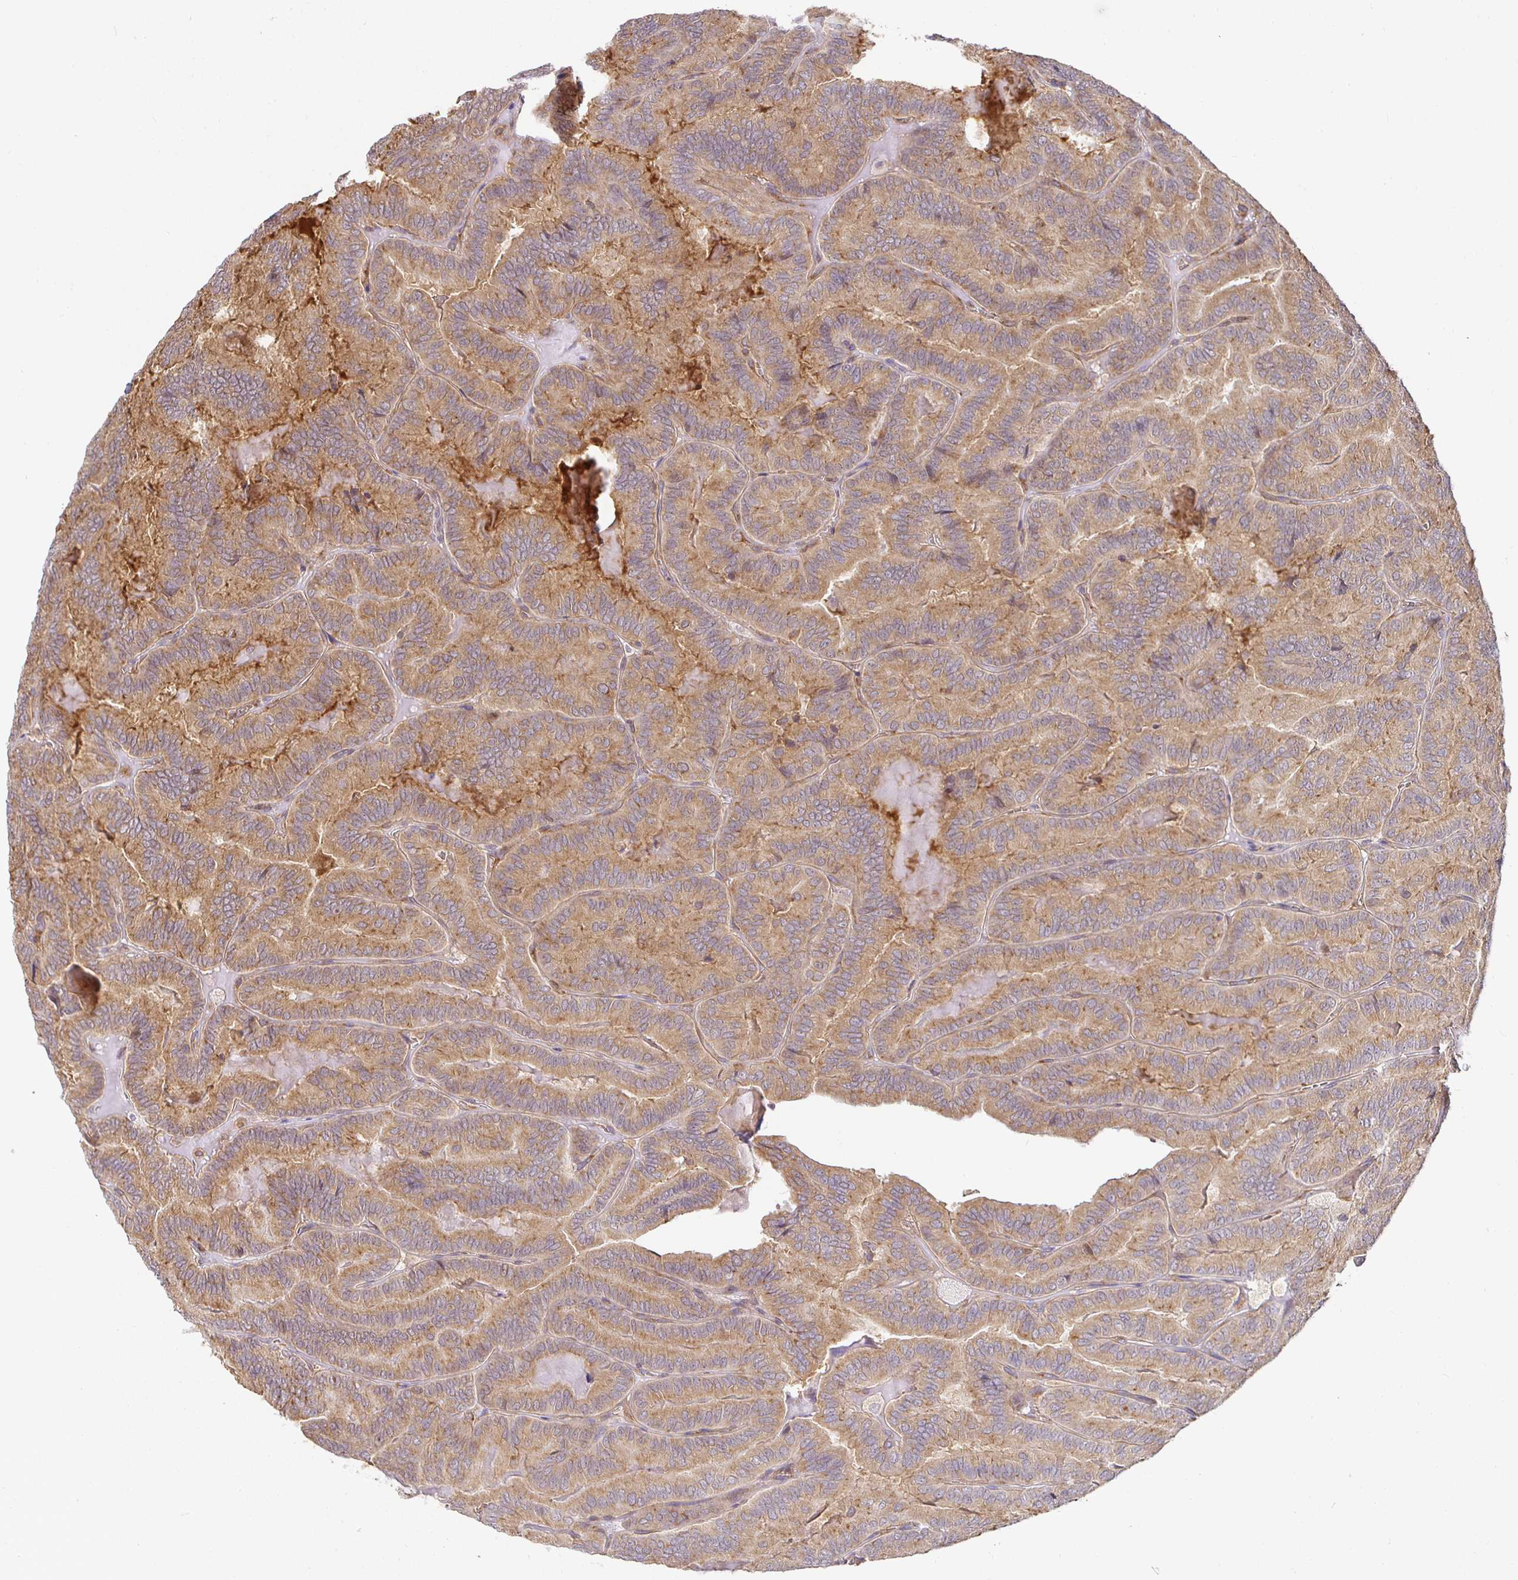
{"staining": {"intensity": "weak", "quantity": ">75%", "location": "cytoplasmic/membranous"}, "tissue": "thyroid cancer", "cell_type": "Tumor cells", "image_type": "cancer", "snomed": [{"axis": "morphology", "description": "Papillary adenocarcinoma, NOS"}, {"axis": "topography", "description": "Thyroid gland"}], "caption": "Weak cytoplasmic/membranous expression is appreciated in approximately >75% of tumor cells in thyroid cancer. (DAB = brown stain, brightfield microscopy at high magnification).", "gene": "IRAK1", "patient": {"sex": "female", "age": 75}}